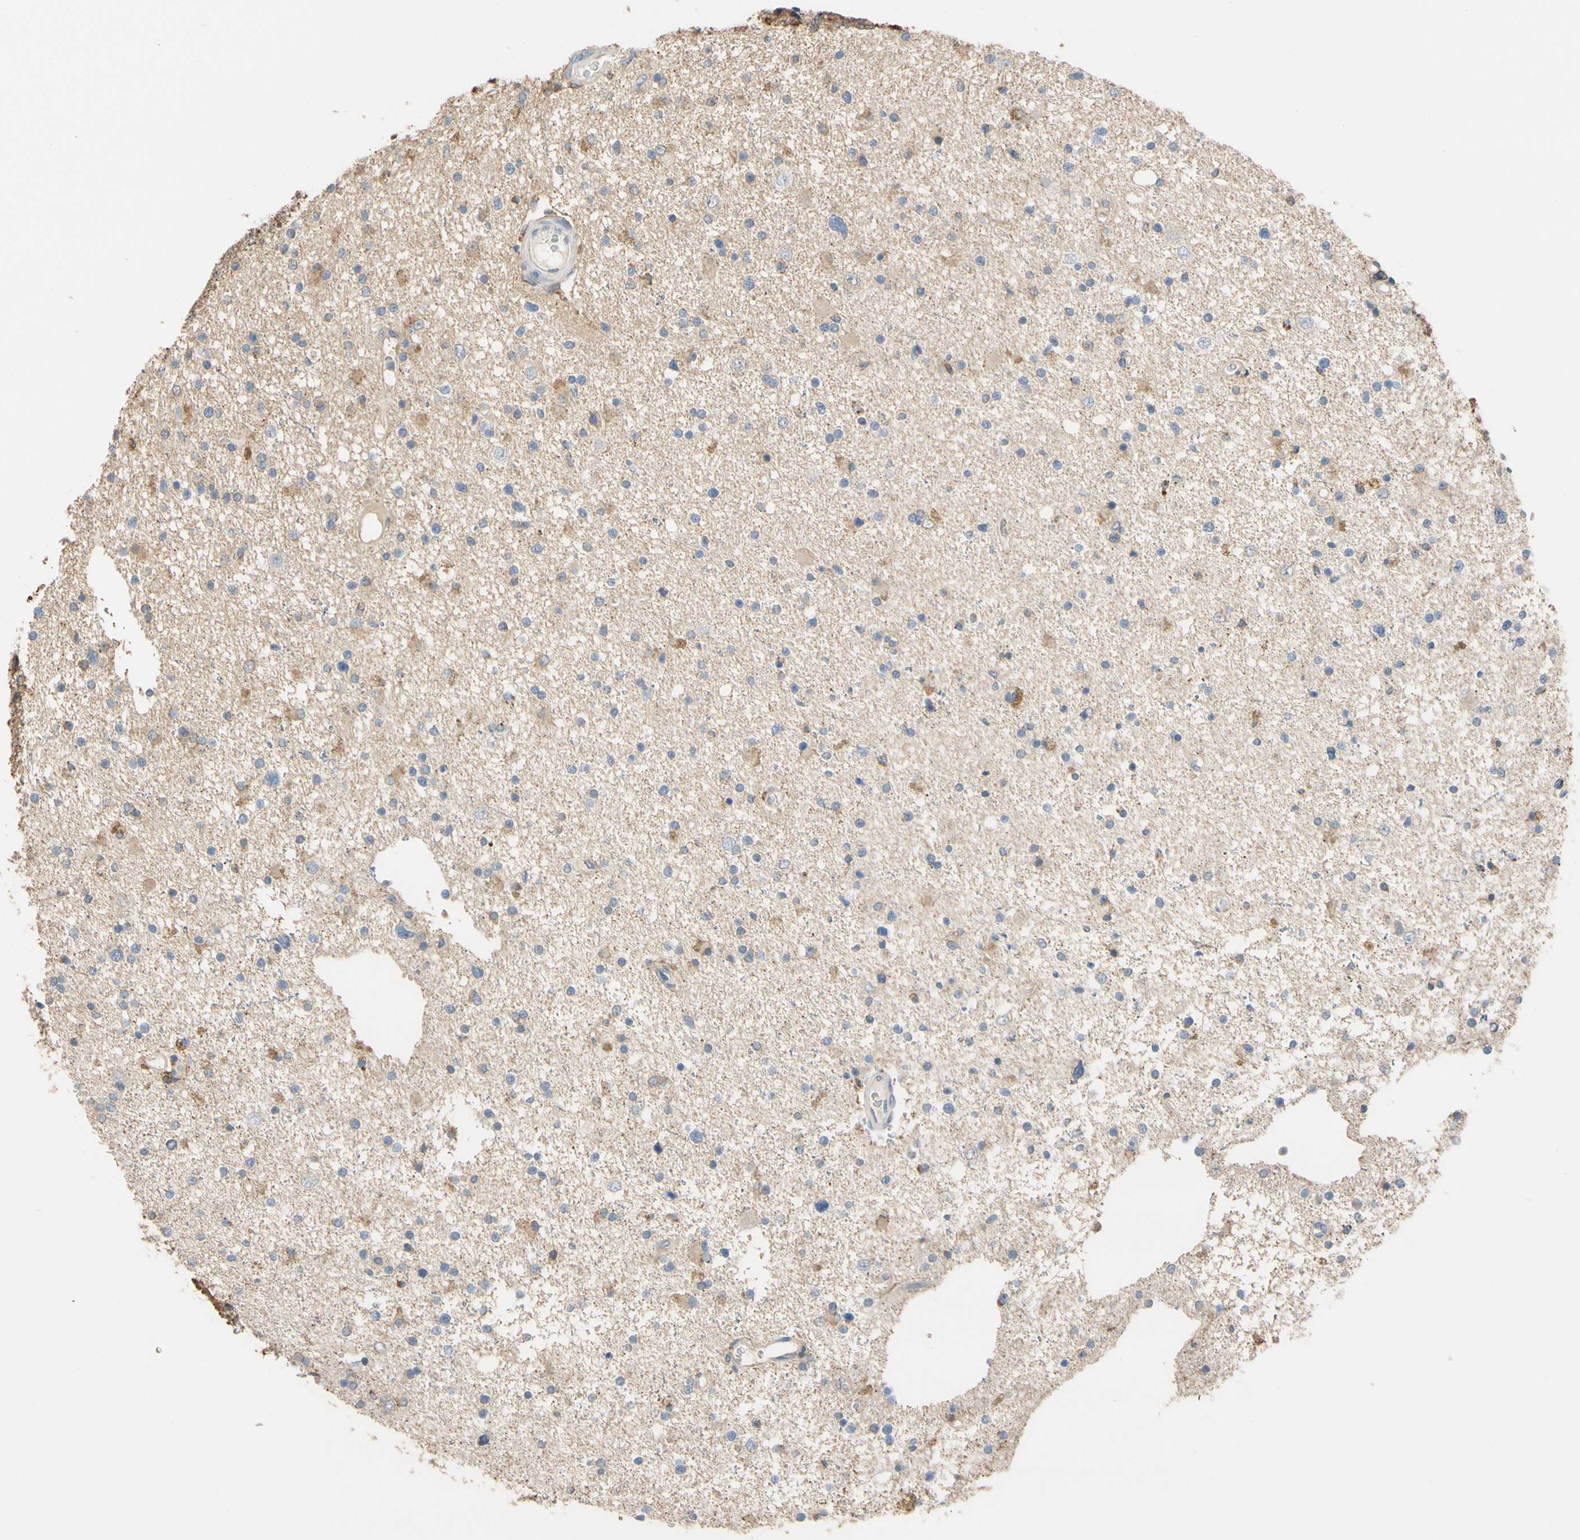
{"staining": {"intensity": "moderate", "quantity": "25%-75%", "location": "cytoplasmic/membranous"}, "tissue": "glioma", "cell_type": "Tumor cells", "image_type": "cancer", "snomed": [{"axis": "morphology", "description": "Glioma, malignant, High grade"}, {"axis": "topography", "description": "Brain"}], "caption": "High-magnification brightfield microscopy of glioma stained with DAB (brown) and counterstained with hematoxylin (blue). tumor cells exhibit moderate cytoplasmic/membranous expression is identified in approximately25%-75% of cells.", "gene": "ALDH1A2", "patient": {"sex": "male", "age": 33}}